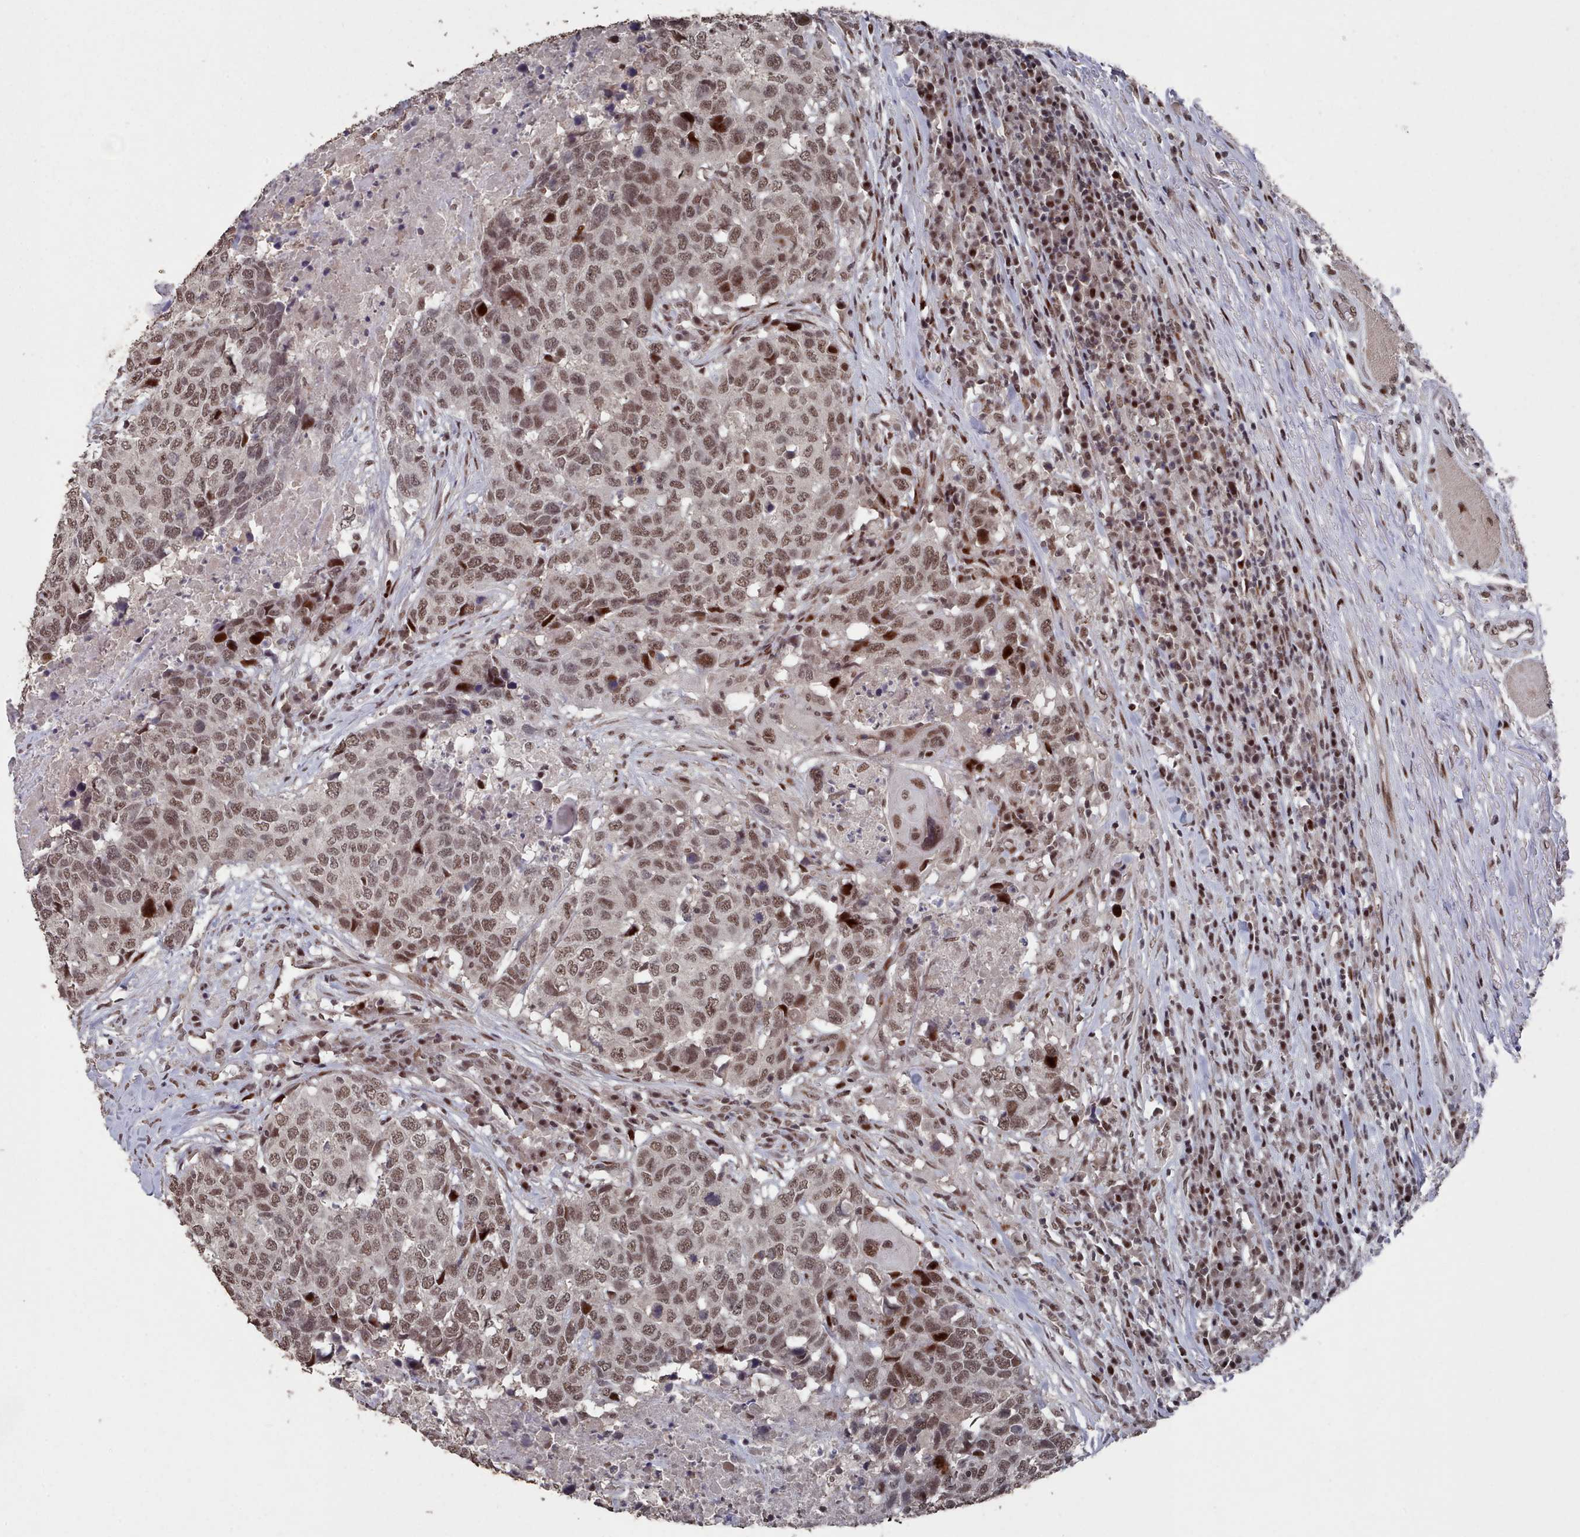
{"staining": {"intensity": "moderate", "quantity": ">75%", "location": "nuclear"}, "tissue": "head and neck cancer", "cell_type": "Tumor cells", "image_type": "cancer", "snomed": [{"axis": "morphology", "description": "Normal tissue, NOS"}, {"axis": "morphology", "description": "Squamous cell carcinoma, NOS"}, {"axis": "topography", "description": "Skeletal muscle"}, {"axis": "topography", "description": "Vascular tissue"}, {"axis": "topography", "description": "Peripheral nerve tissue"}, {"axis": "topography", "description": "Head-Neck"}], "caption": "Immunohistochemistry (IHC) image of neoplastic tissue: human head and neck cancer (squamous cell carcinoma) stained using immunohistochemistry reveals medium levels of moderate protein expression localized specifically in the nuclear of tumor cells, appearing as a nuclear brown color.", "gene": "PNRC2", "patient": {"sex": "male", "age": 66}}